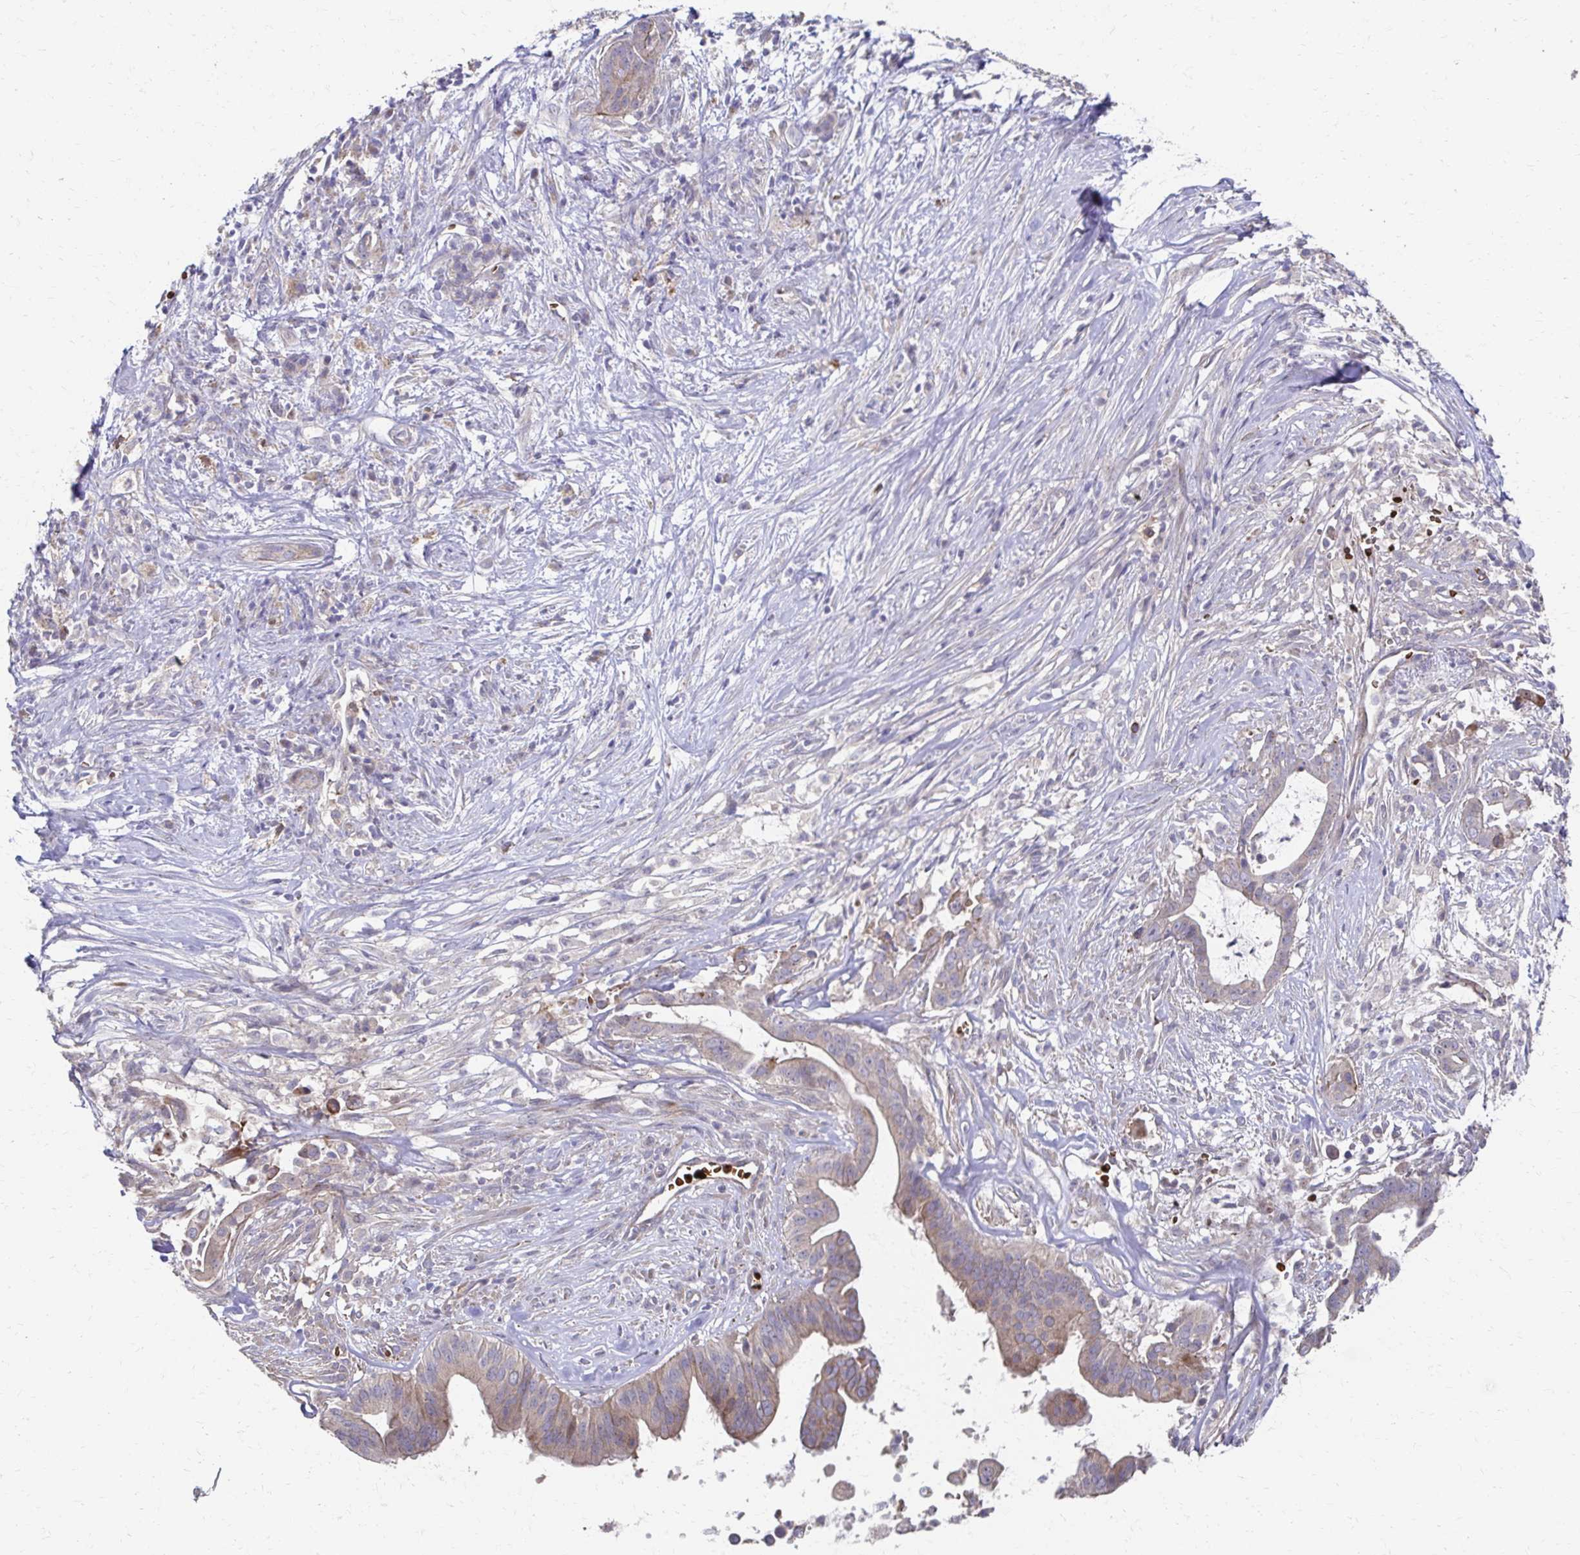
{"staining": {"intensity": "weak", "quantity": ">75%", "location": "cytoplasmic/membranous"}, "tissue": "pancreatic cancer", "cell_type": "Tumor cells", "image_type": "cancer", "snomed": [{"axis": "morphology", "description": "Adenocarcinoma, NOS"}, {"axis": "topography", "description": "Pancreas"}], "caption": "High-power microscopy captured an IHC histopathology image of pancreatic cancer (adenocarcinoma), revealing weak cytoplasmic/membranous positivity in approximately >75% of tumor cells. (Brightfield microscopy of DAB IHC at high magnification).", "gene": "SKA2", "patient": {"sex": "male", "age": 61}}